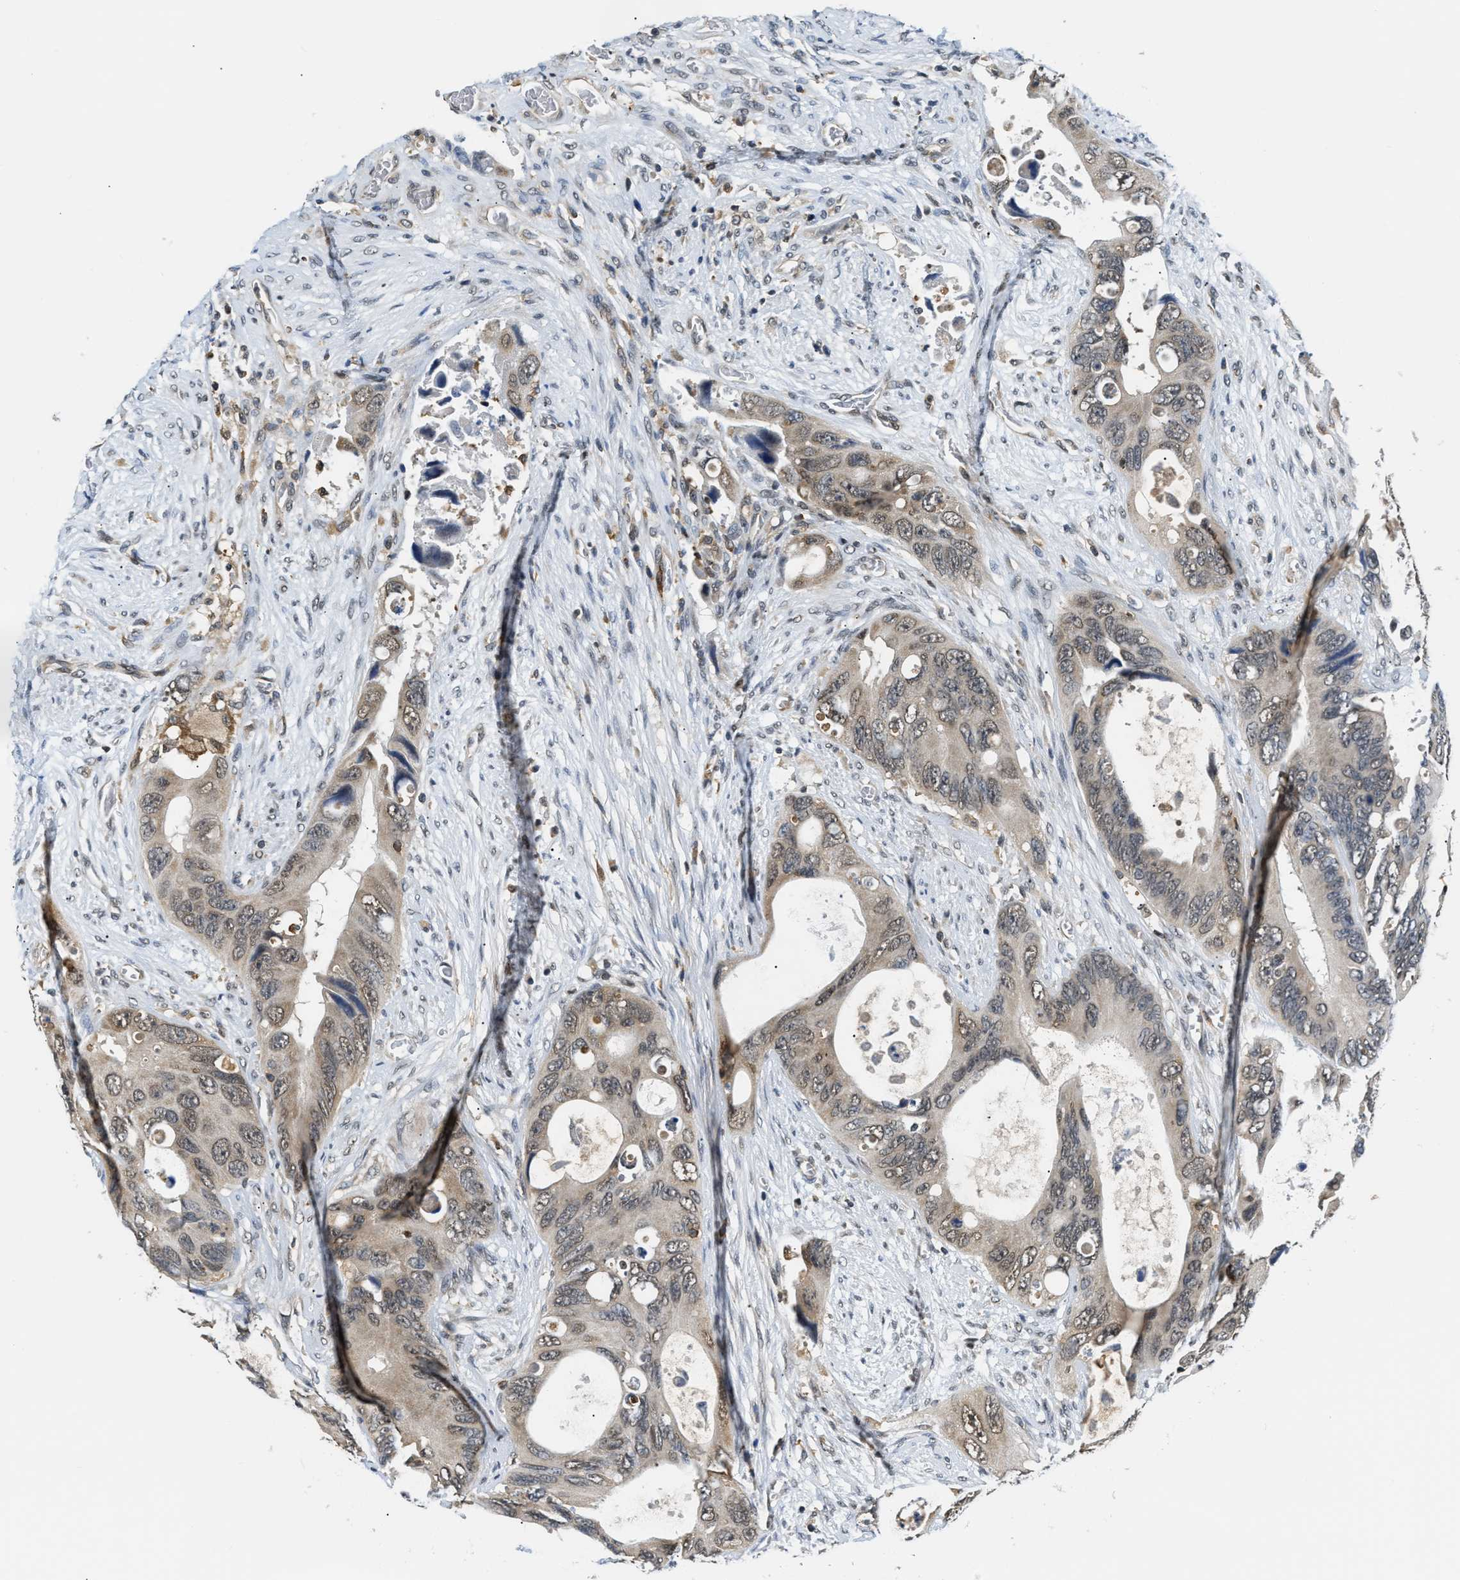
{"staining": {"intensity": "weak", "quantity": ">75%", "location": "cytoplasmic/membranous,nuclear"}, "tissue": "colorectal cancer", "cell_type": "Tumor cells", "image_type": "cancer", "snomed": [{"axis": "morphology", "description": "Adenocarcinoma, NOS"}, {"axis": "topography", "description": "Rectum"}], "caption": "Immunohistochemical staining of colorectal cancer shows low levels of weak cytoplasmic/membranous and nuclear expression in about >75% of tumor cells.", "gene": "STK10", "patient": {"sex": "male", "age": 70}}